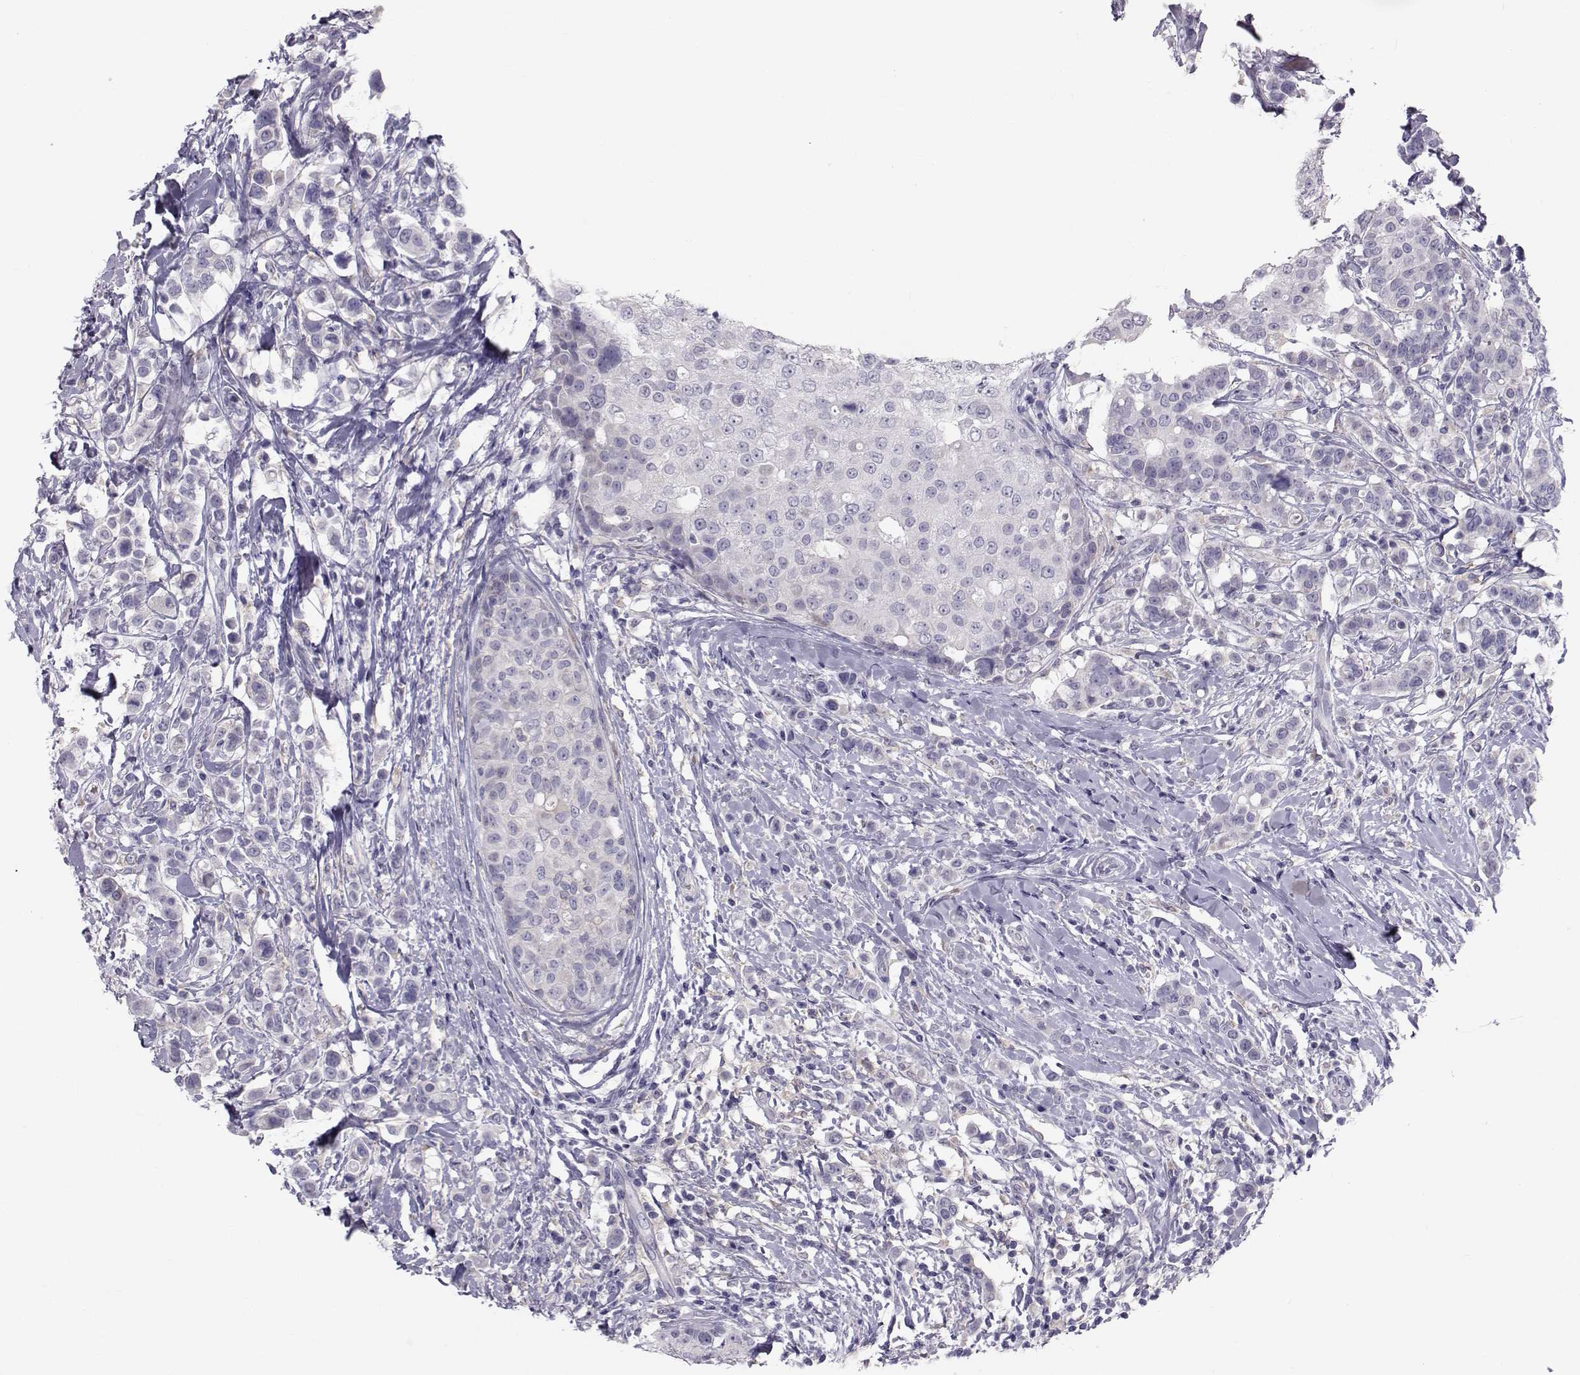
{"staining": {"intensity": "negative", "quantity": "none", "location": "none"}, "tissue": "breast cancer", "cell_type": "Tumor cells", "image_type": "cancer", "snomed": [{"axis": "morphology", "description": "Duct carcinoma"}, {"axis": "topography", "description": "Breast"}], "caption": "IHC photomicrograph of neoplastic tissue: human breast infiltrating ductal carcinoma stained with DAB demonstrates no significant protein staining in tumor cells.", "gene": "GARIN3", "patient": {"sex": "female", "age": 27}}